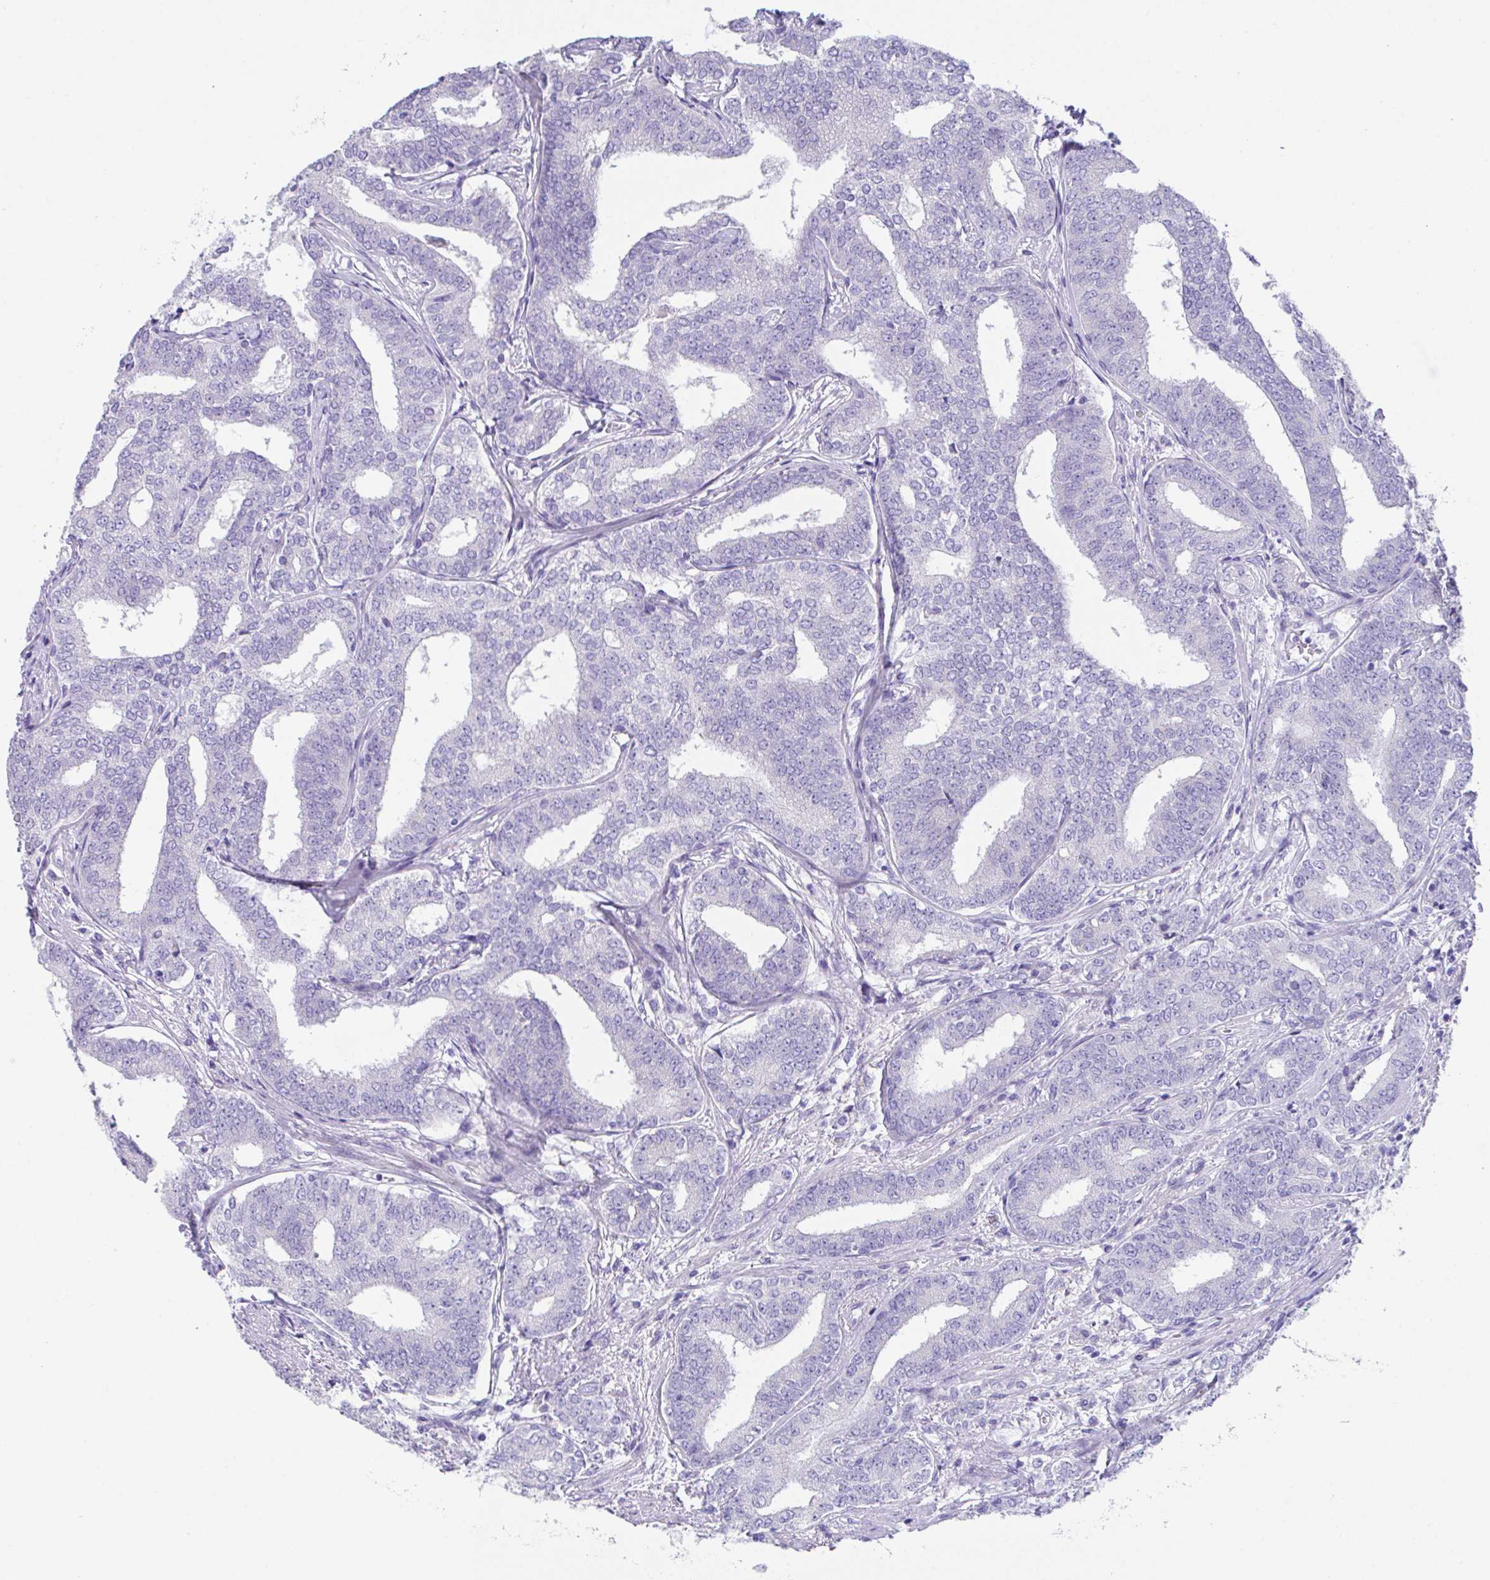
{"staining": {"intensity": "negative", "quantity": "none", "location": "none"}, "tissue": "prostate cancer", "cell_type": "Tumor cells", "image_type": "cancer", "snomed": [{"axis": "morphology", "description": "Adenocarcinoma, High grade"}, {"axis": "topography", "description": "Prostate"}], "caption": "IHC histopathology image of neoplastic tissue: human prostate adenocarcinoma (high-grade) stained with DAB demonstrates no significant protein staining in tumor cells.", "gene": "SLC16A6", "patient": {"sex": "male", "age": 72}}